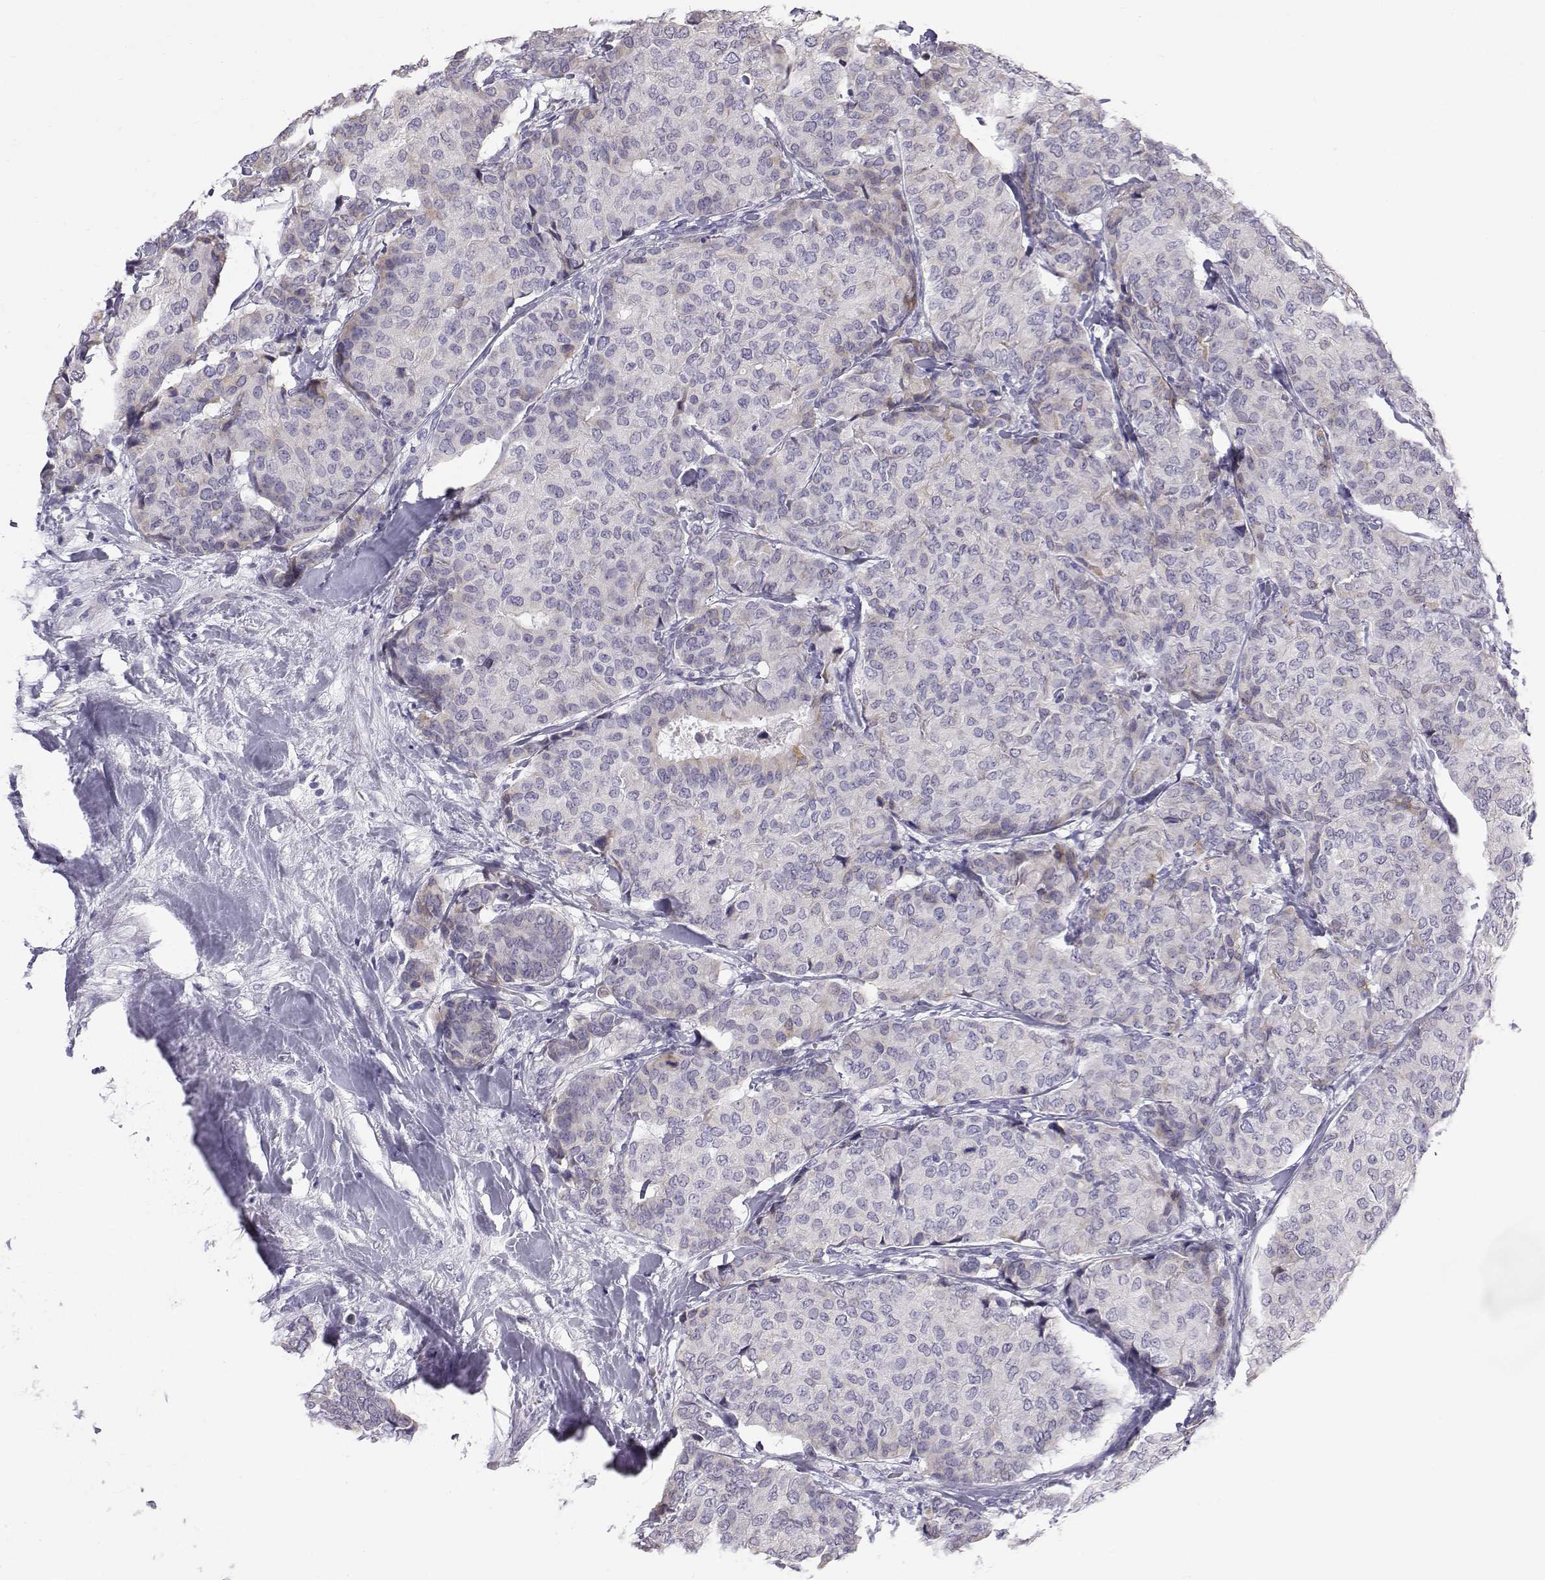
{"staining": {"intensity": "negative", "quantity": "none", "location": "none"}, "tissue": "breast cancer", "cell_type": "Tumor cells", "image_type": "cancer", "snomed": [{"axis": "morphology", "description": "Duct carcinoma"}, {"axis": "topography", "description": "Breast"}], "caption": "Tumor cells are negative for protein expression in human breast cancer.", "gene": "RNASE12", "patient": {"sex": "female", "age": 75}}